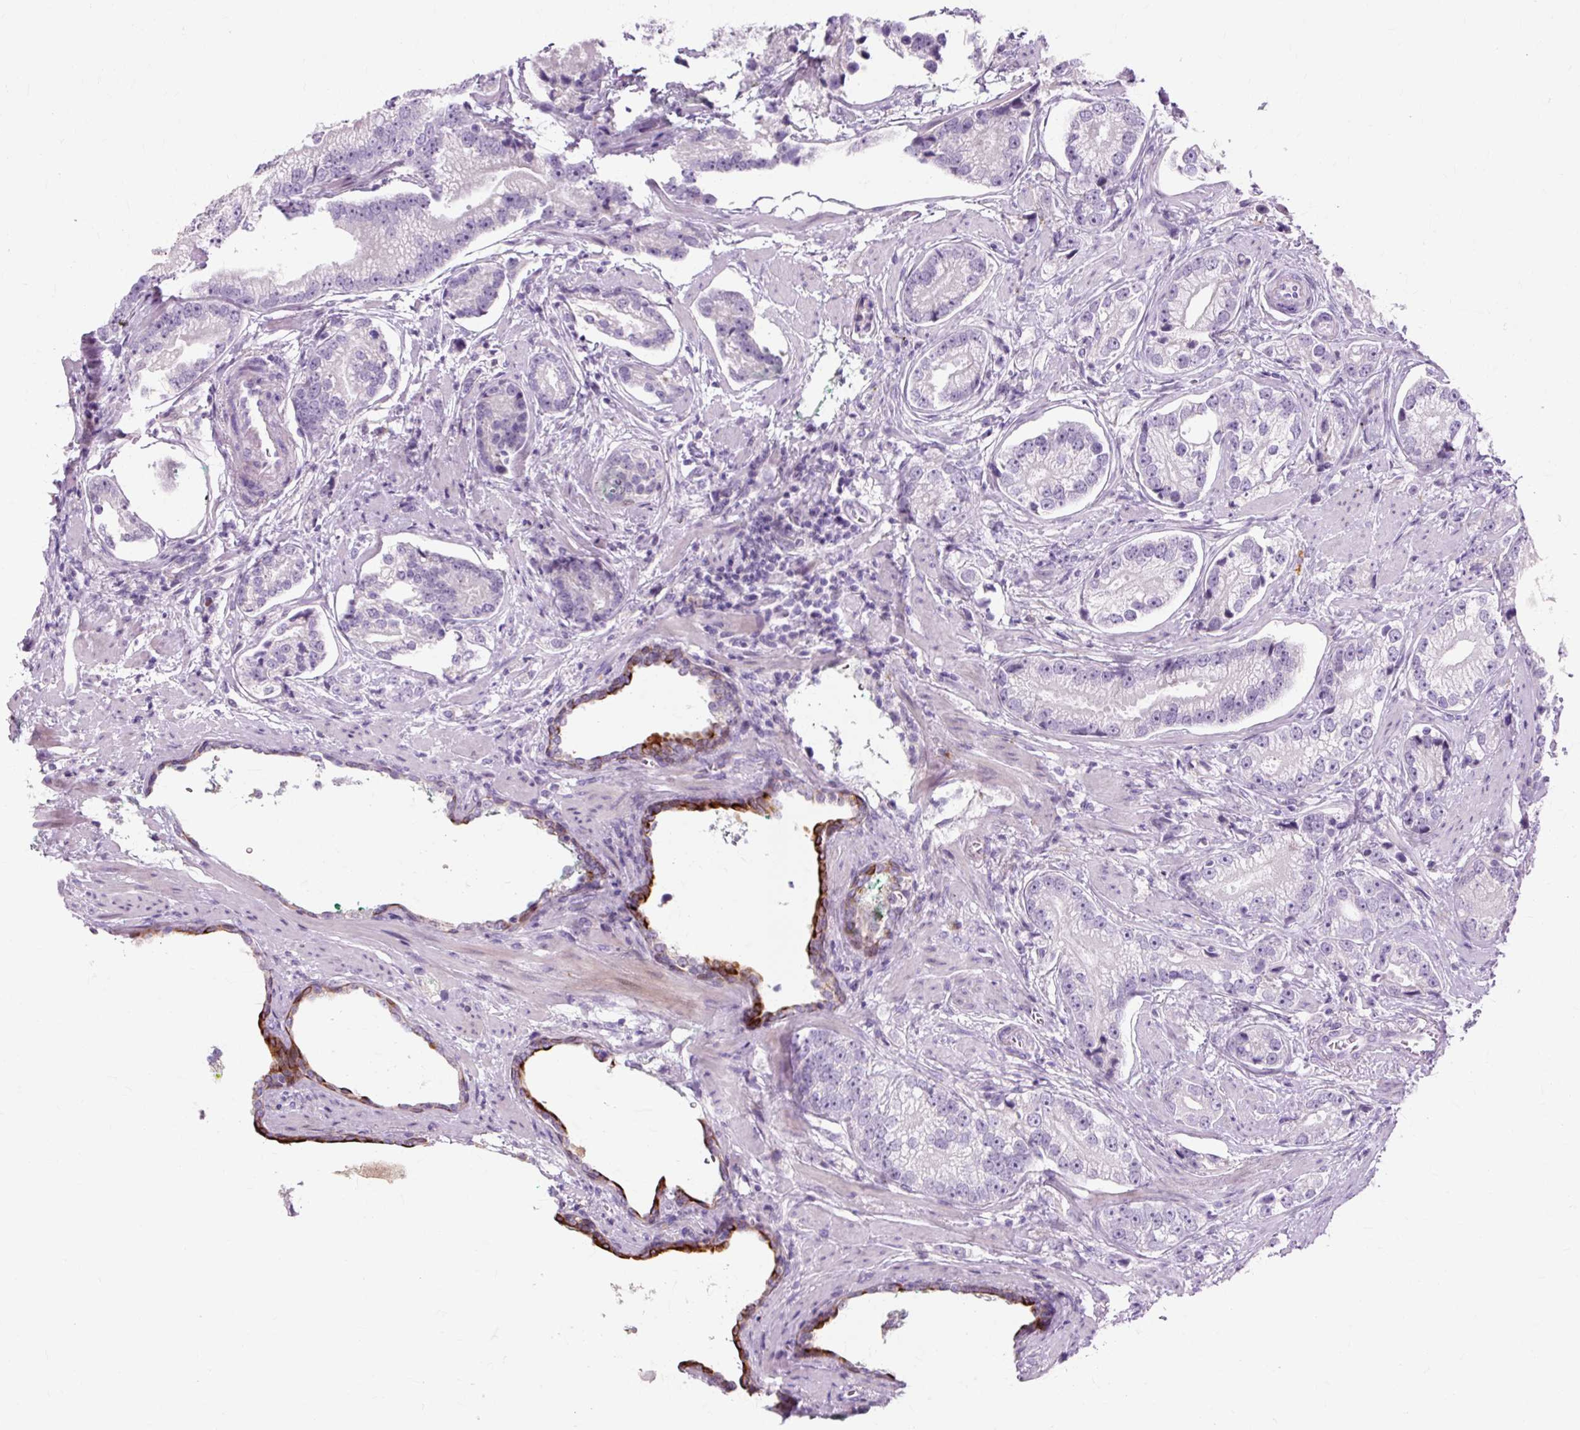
{"staining": {"intensity": "negative", "quantity": "none", "location": "none"}, "tissue": "prostate cancer", "cell_type": "Tumor cells", "image_type": "cancer", "snomed": [{"axis": "morphology", "description": "Adenocarcinoma, High grade"}, {"axis": "topography", "description": "Prostate"}], "caption": "Tumor cells are negative for brown protein staining in prostate cancer.", "gene": "IRX2", "patient": {"sex": "male", "age": 75}}